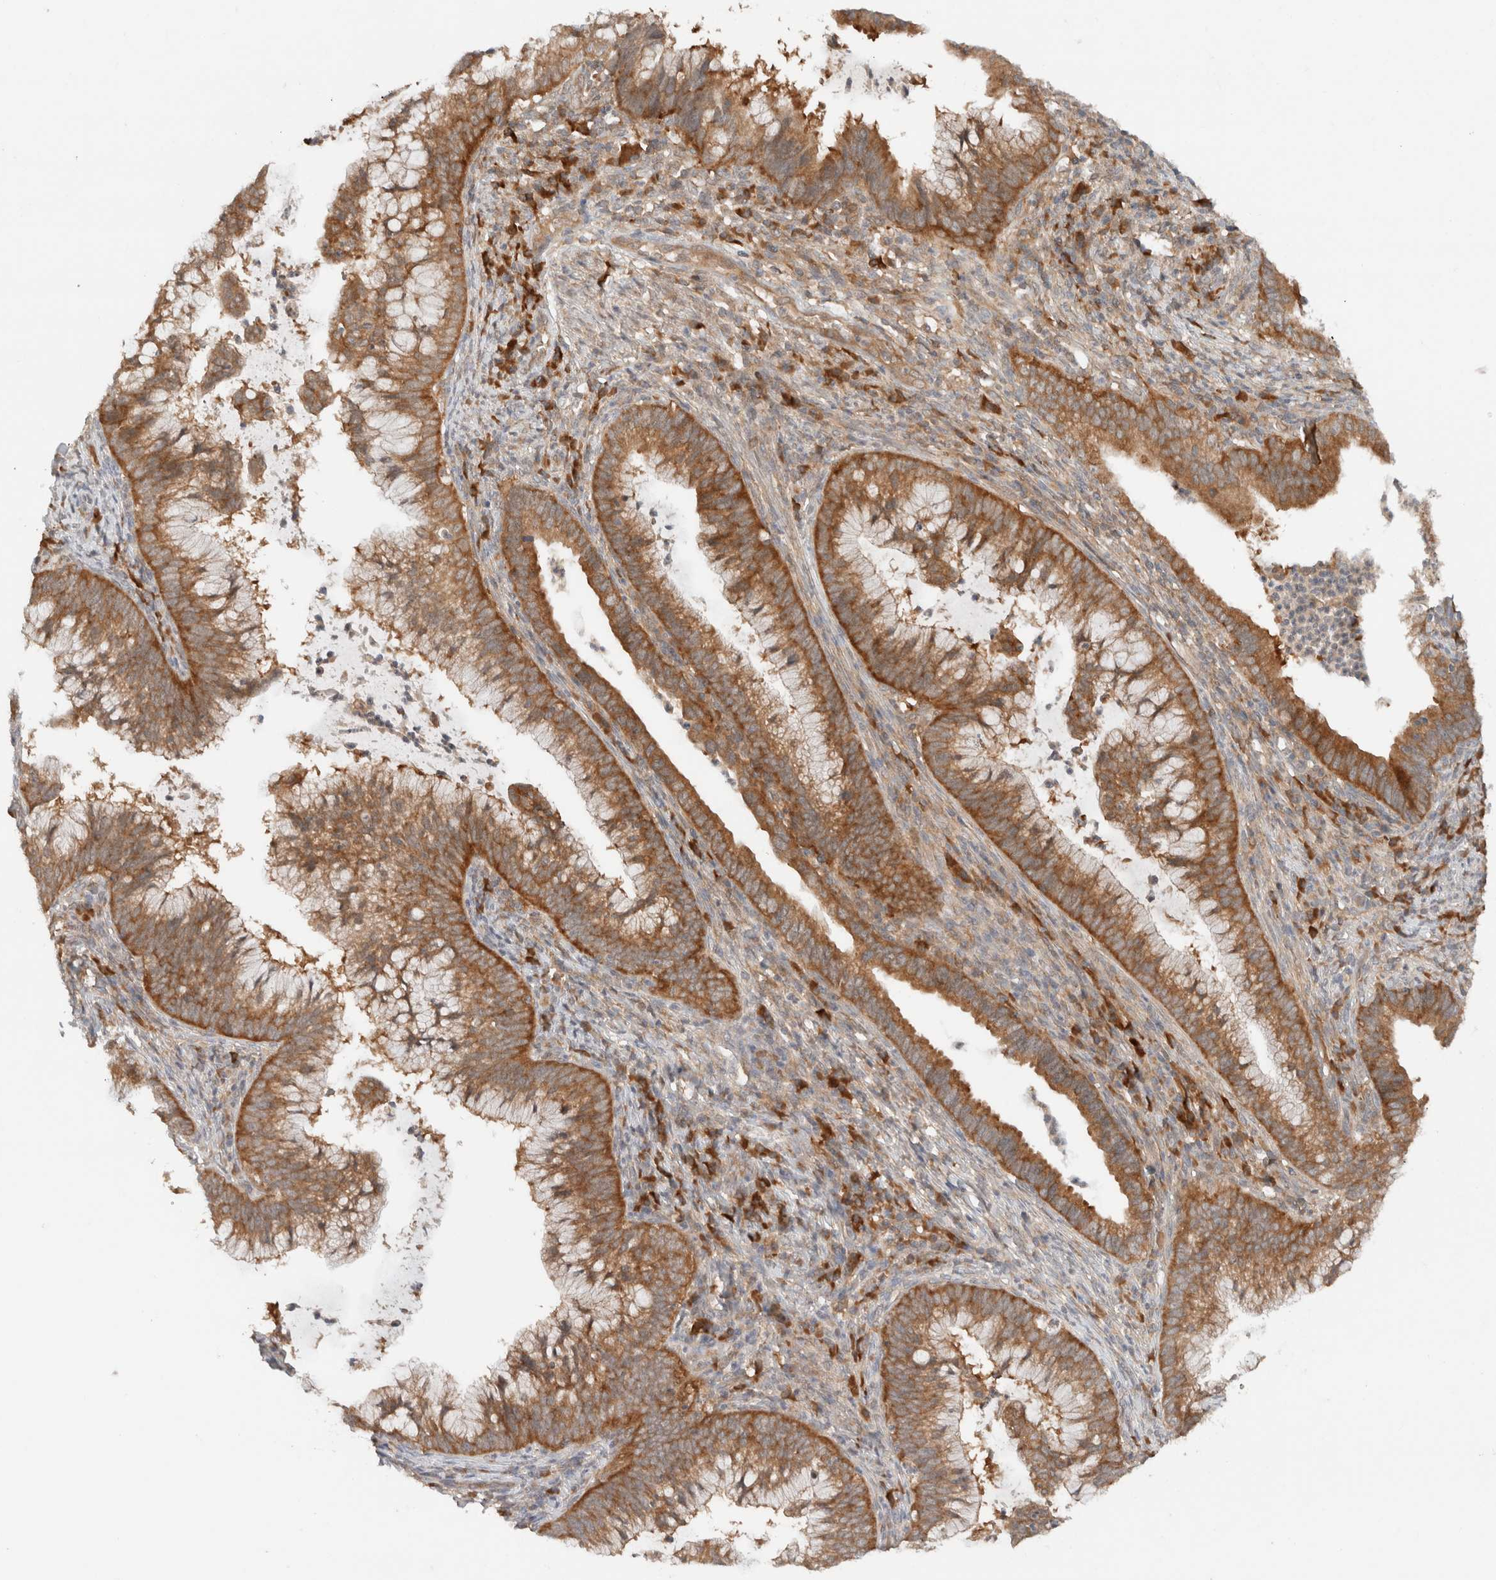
{"staining": {"intensity": "strong", "quantity": ">75%", "location": "cytoplasmic/membranous"}, "tissue": "cervical cancer", "cell_type": "Tumor cells", "image_type": "cancer", "snomed": [{"axis": "morphology", "description": "Adenocarcinoma, NOS"}, {"axis": "topography", "description": "Cervix"}], "caption": "IHC of cervical adenocarcinoma shows high levels of strong cytoplasmic/membranous positivity in about >75% of tumor cells. Nuclei are stained in blue.", "gene": "ARFGEF2", "patient": {"sex": "female", "age": 36}}